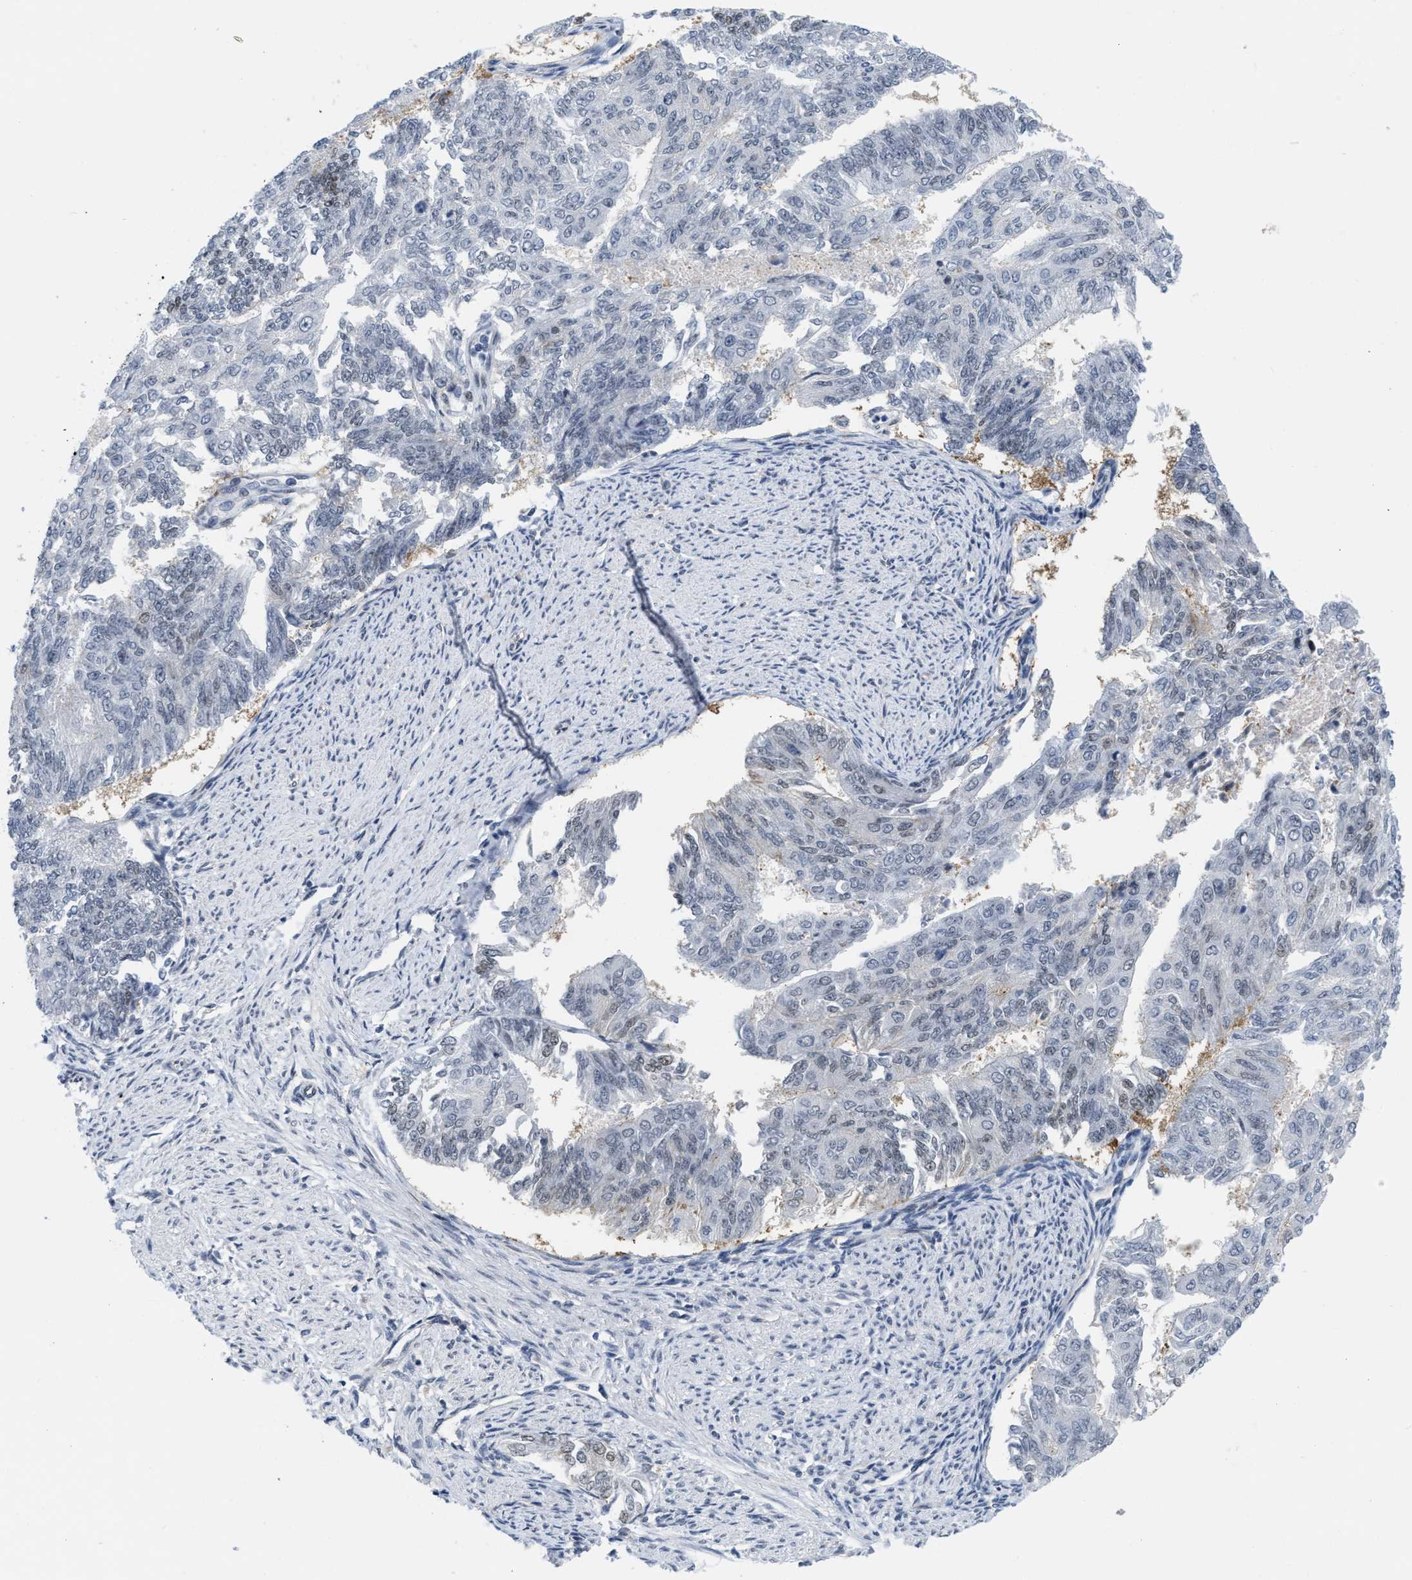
{"staining": {"intensity": "weak", "quantity": "<25%", "location": "nuclear"}, "tissue": "endometrial cancer", "cell_type": "Tumor cells", "image_type": "cancer", "snomed": [{"axis": "morphology", "description": "Adenocarcinoma, NOS"}, {"axis": "topography", "description": "Endometrium"}], "caption": "Tumor cells are negative for brown protein staining in endometrial cancer.", "gene": "MIER1", "patient": {"sex": "female", "age": 32}}